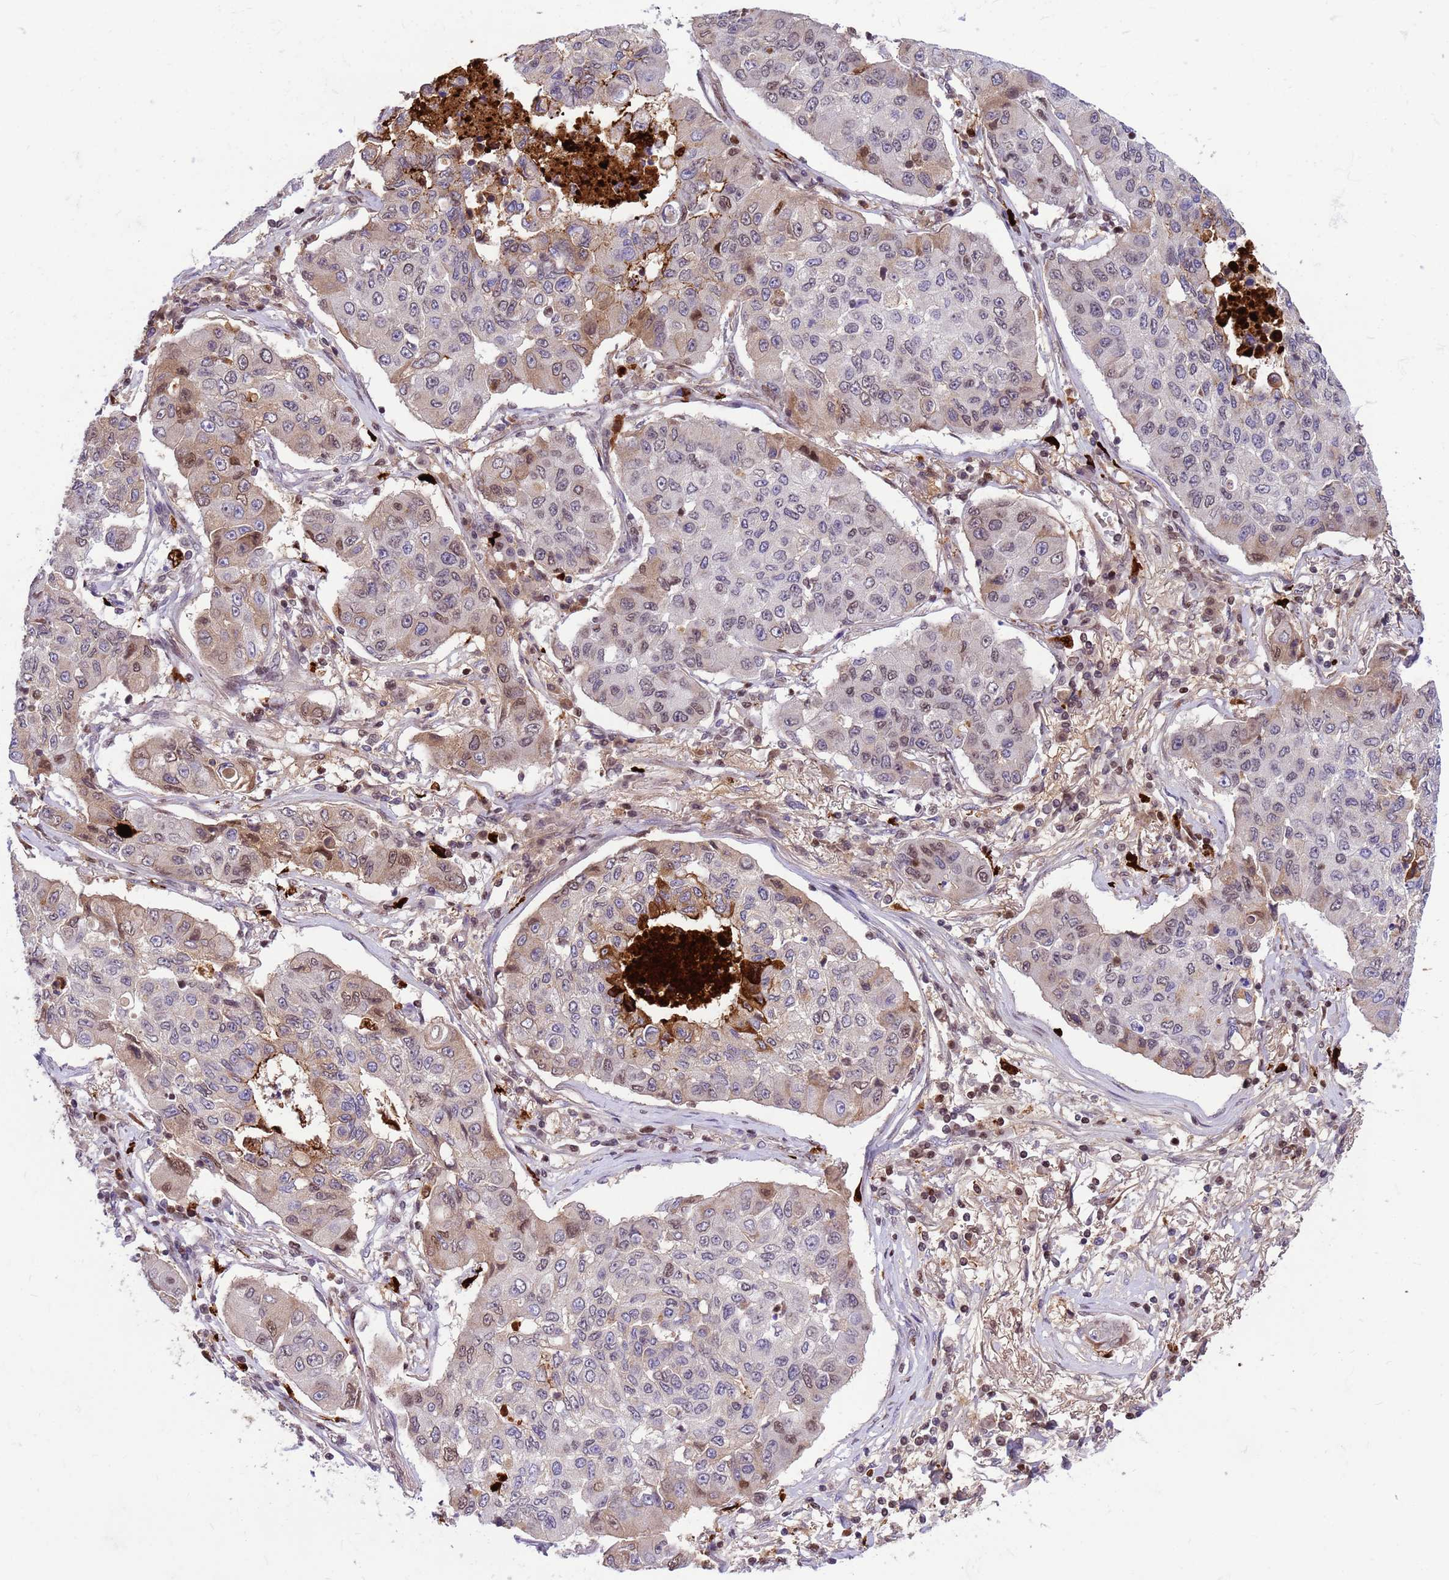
{"staining": {"intensity": "moderate", "quantity": "<25%", "location": "cytoplasmic/membranous,nuclear"}, "tissue": "lung cancer", "cell_type": "Tumor cells", "image_type": "cancer", "snomed": [{"axis": "morphology", "description": "Squamous cell carcinoma, NOS"}, {"axis": "topography", "description": "Lung"}], "caption": "IHC (DAB) staining of lung squamous cell carcinoma exhibits moderate cytoplasmic/membranous and nuclear protein staining in about <25% of tumor cells.", "gene": "ORM1", "patient": {"sex": "male", "age": 74}}